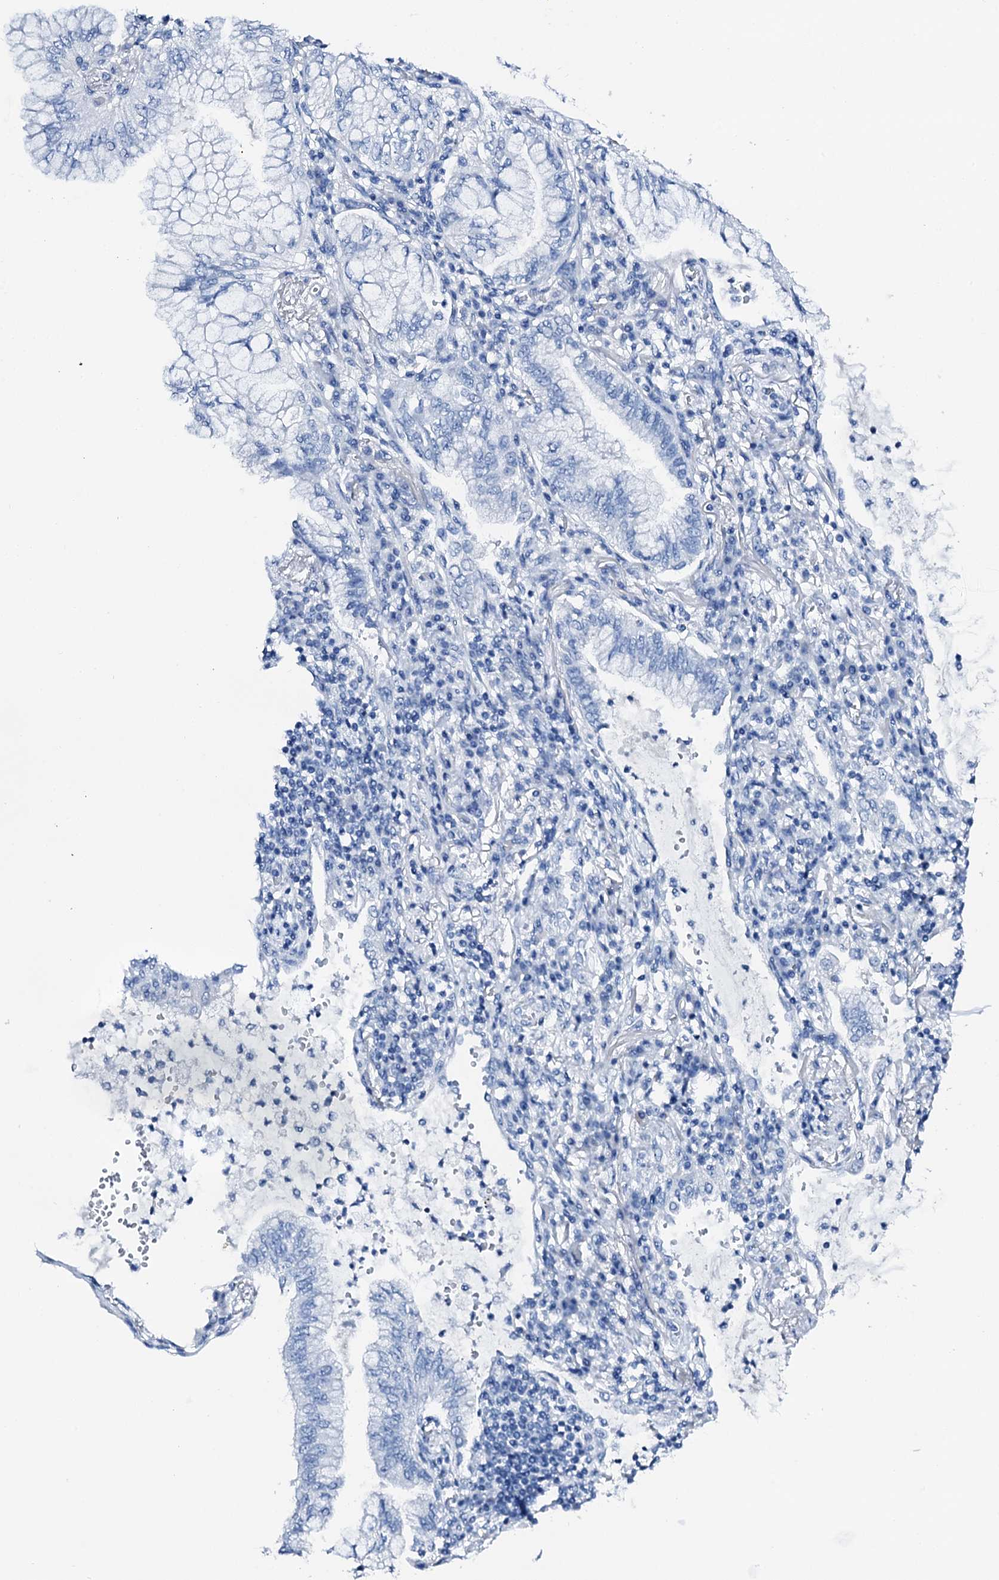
{"staining": {"intensity": "negative", "quantity": "none", "location": "none"}, "tissue": "lung cancer", "cell_type": "Tumor cells", "image_type": "cancer", "snomed": [{"axis": "morphology", "description": "Adenocarcinoma, NOS"}, {"axis": "topography", "description": "Lung"}], "caption": "This is an immunohistochemistry (IHC) photomicrograph of lung adenocarcinoma. There is no expression in tumor cells.", "gene": "PTH", "patient": {"sex": "female", "age": 70}}